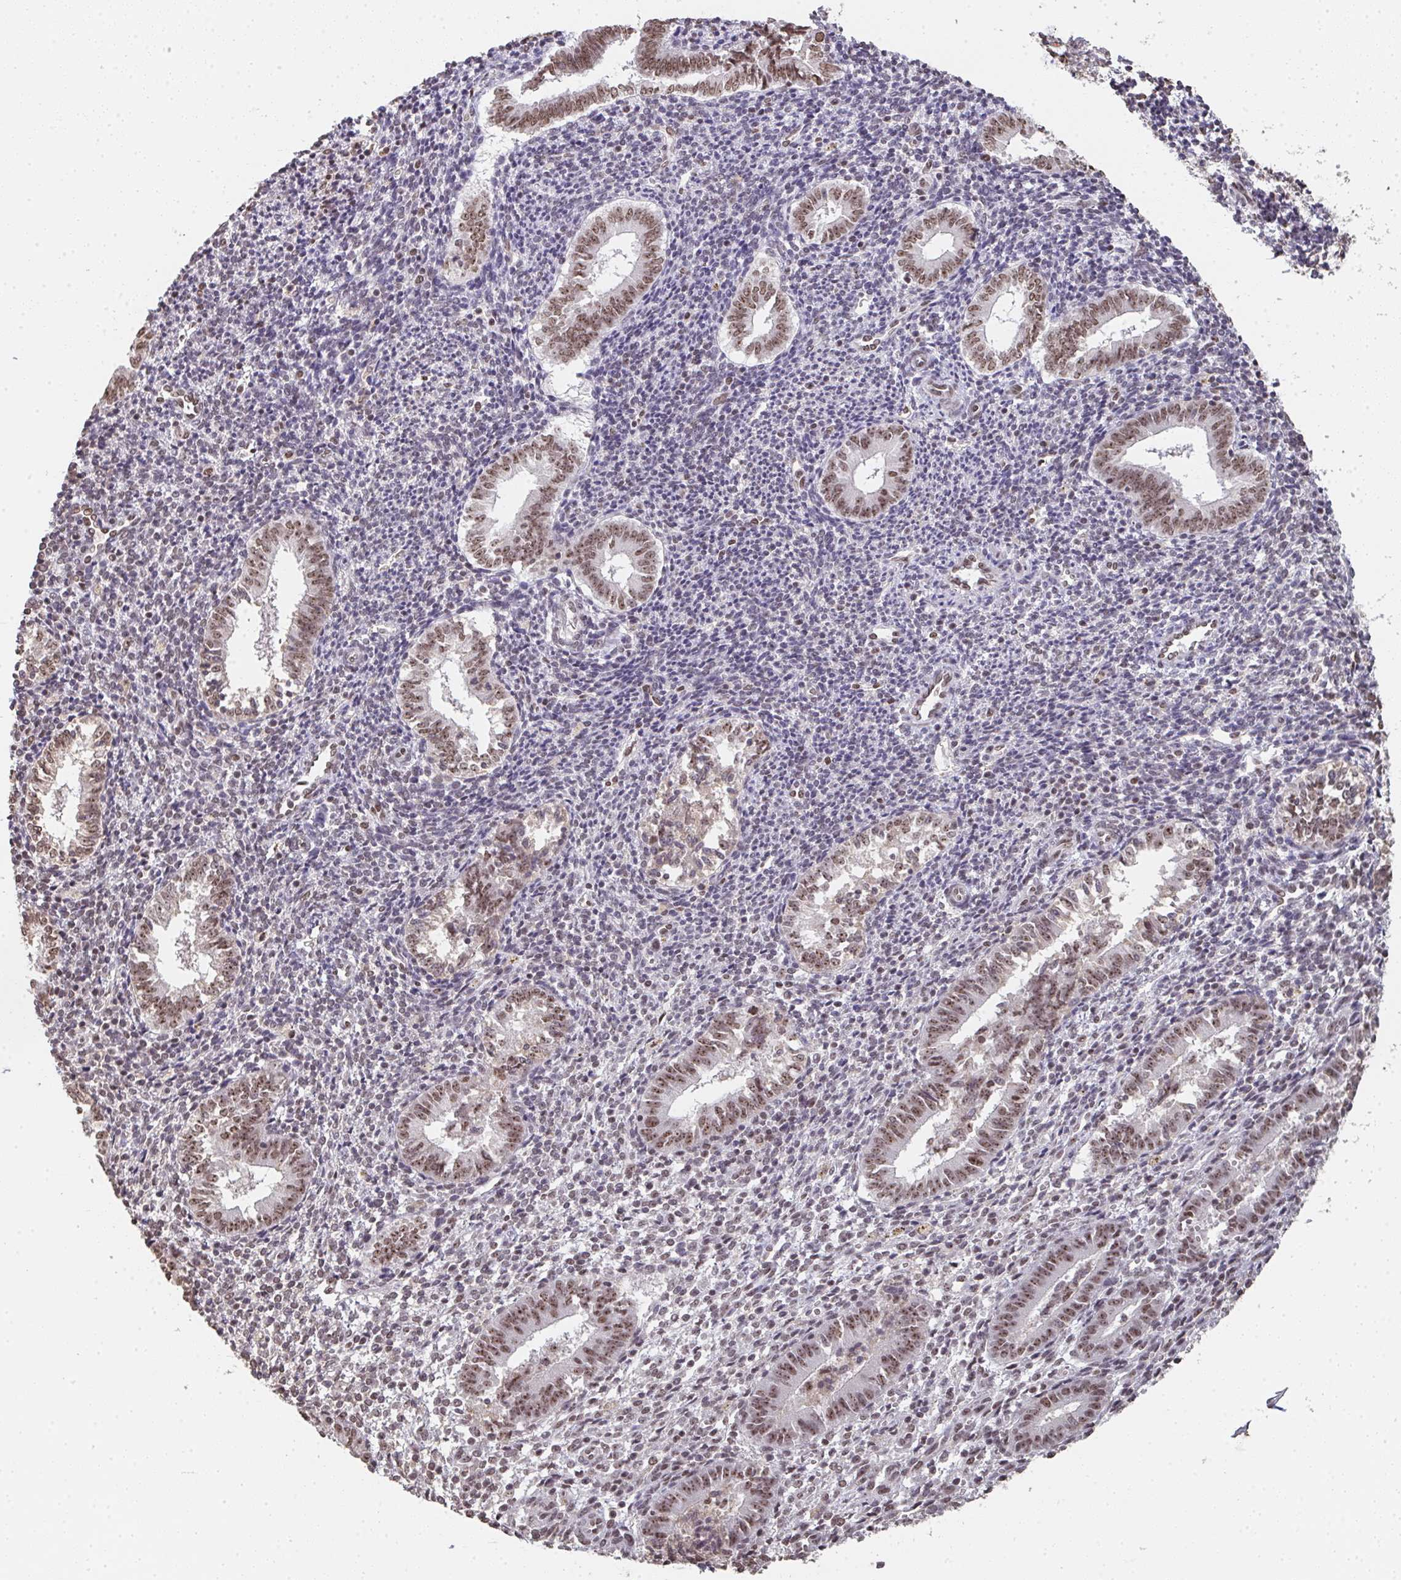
{"staining": {"intensity": "weak", "quantity": "25%-75%", "location": "nuclear"}, "tissue": "endometrium", "cell_type": "Cells in endometrial stroma", "image_type": "normal", "snomed": [{"axis": "morphology", "description": "Normal tissue, NOS"}, {"axis": "topography", "description": "Endometrium"}], "caption": "Weak nuclear staining is appreciated in approximately 25%-75% of cells in endometrial stroma in unremarkable endometrium. The staining was performed using DAB, with brown indicating positive protein expression. Nuclei are stained blue with hematoxylin.", "gene": "DKC1", "patient": {"sex": "female", "age": 25}}